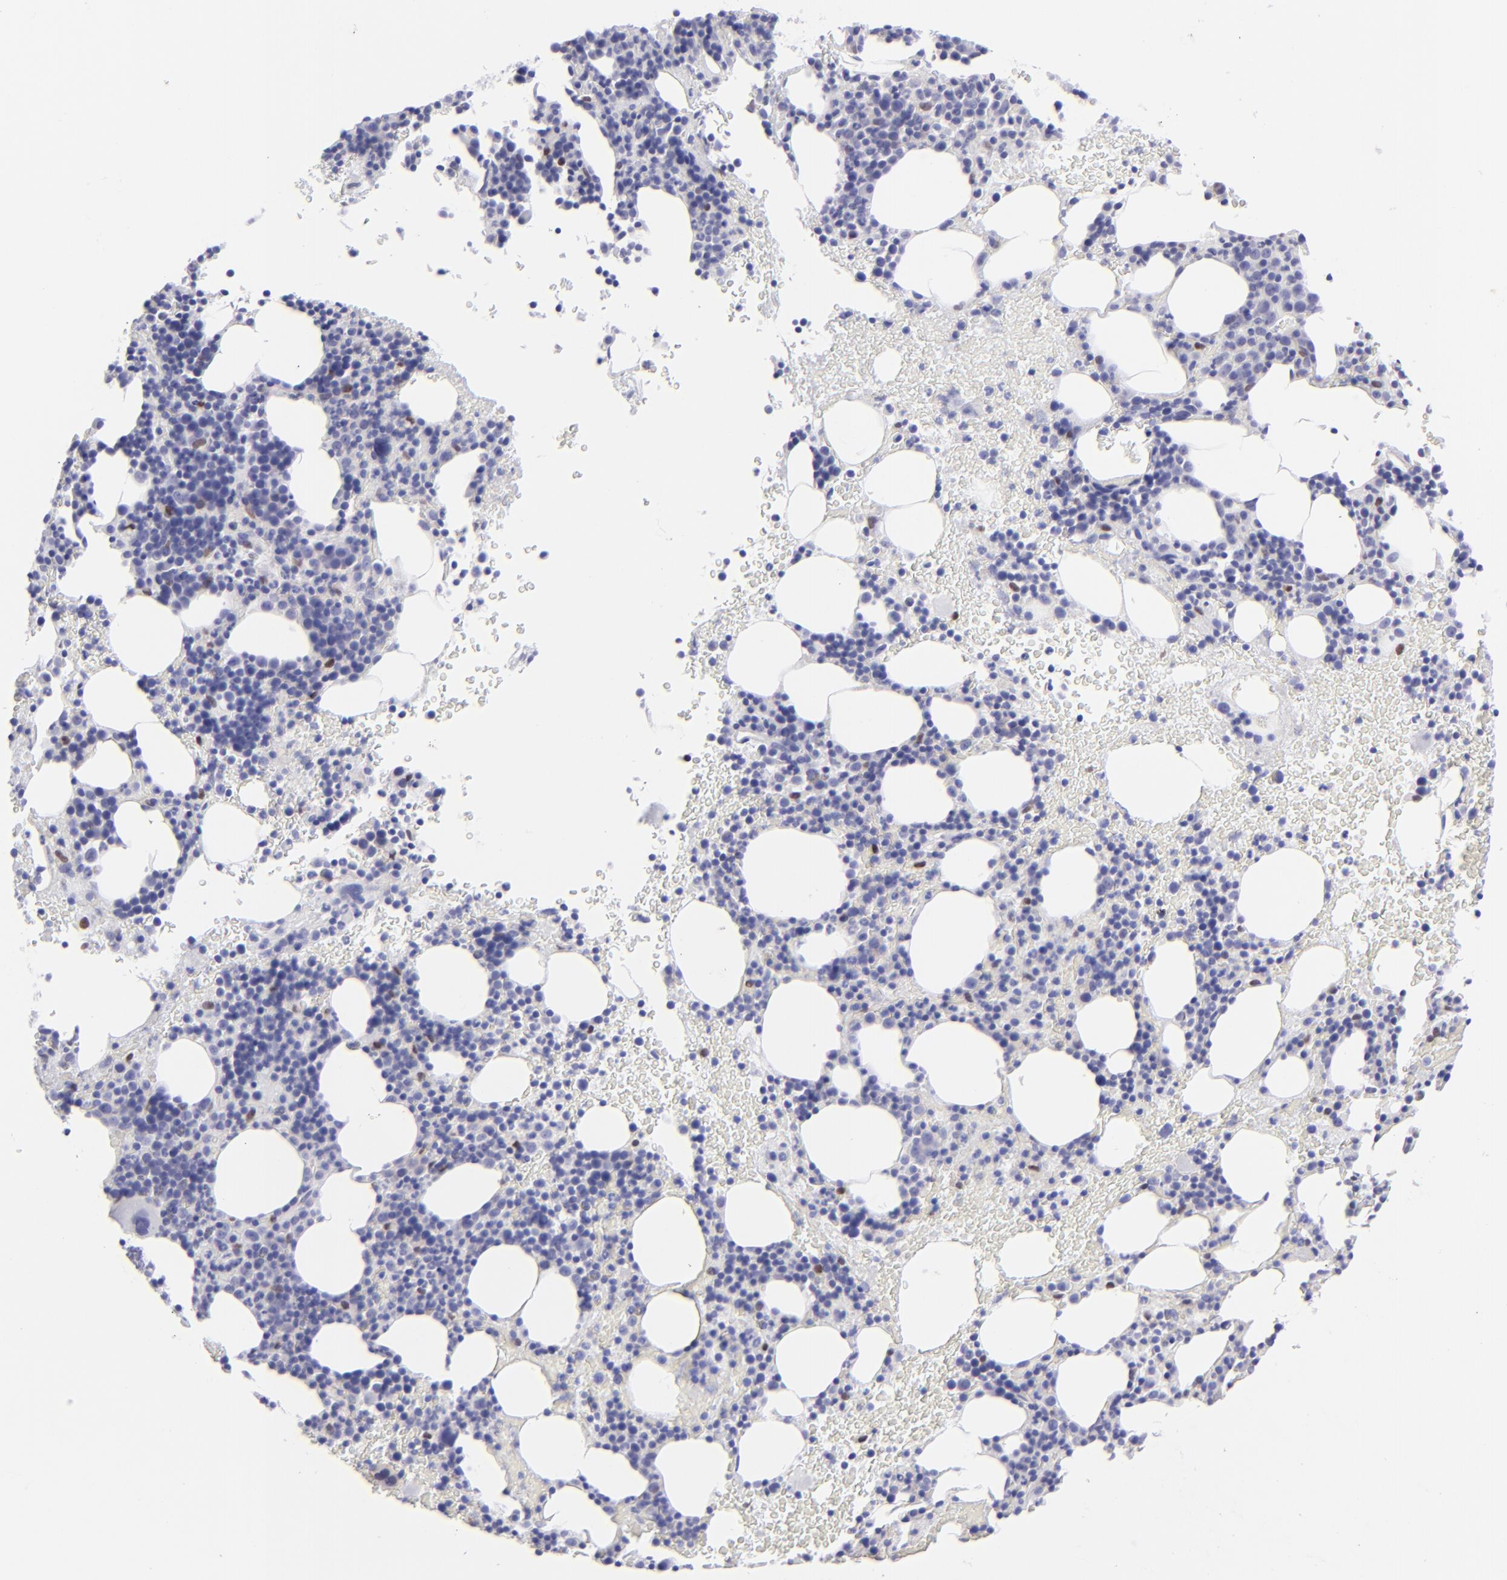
{"staining": {"intensity": "moderate", "quantity": "<25%", "location": "nuclear"}, "tissue": "bone marrow", "cell_type": "Hematopoietic cells", "image_type": "normal", "snomed": [{"axis": "morphology", "description": "Normal tissue, NOS"}, {"axis": "topography", "description": "Bone marrow"}], "caption": "Immunohistochemical staining of benign human bone marrow demonstrates low levels of moderate nuclear positivity in about <25% of hematopoietic cells.", "gene": "MITF", "patient": {"sex": "male", "age": 86}}